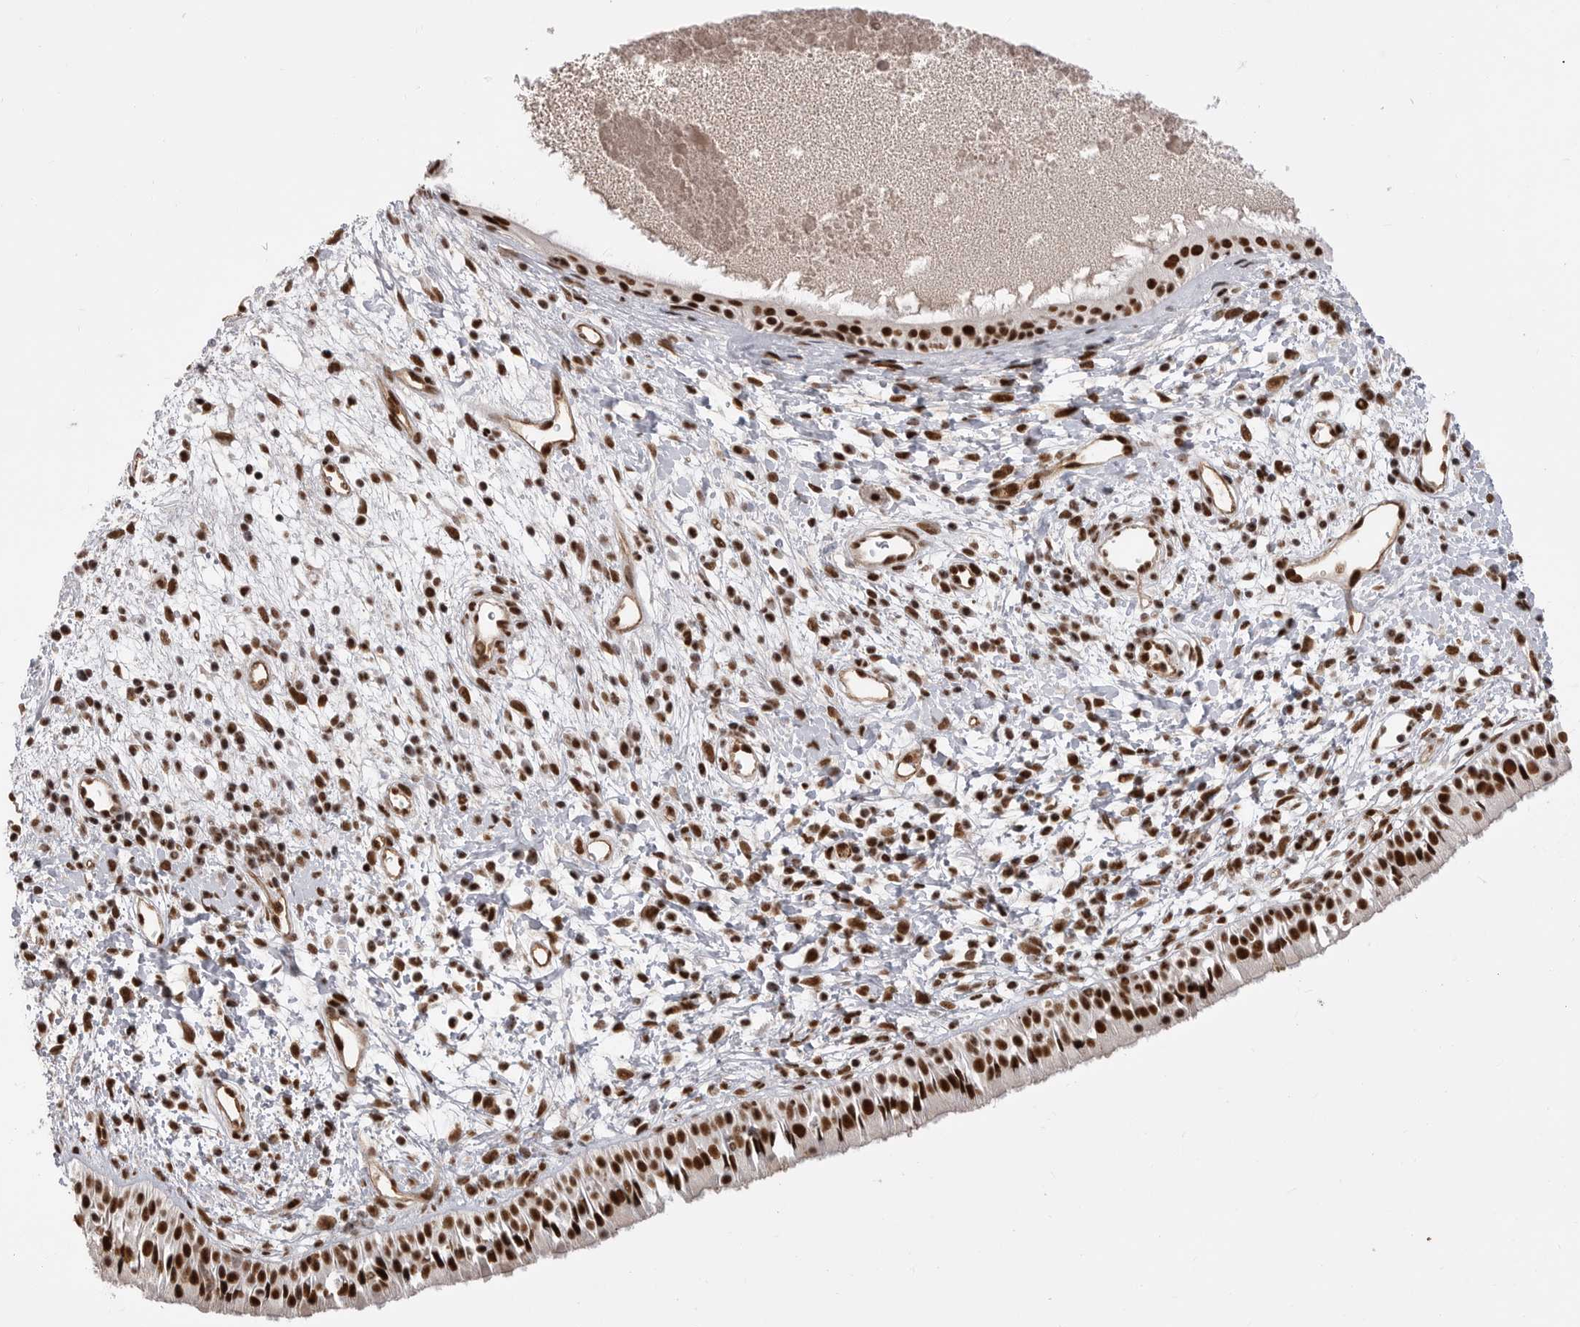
{"staining": {"intensity": "strong", "quantity": ">75%", "location": "nuclear"}, "tissue": "nasopharynx", "cell_type": "Respiratory epithelial cells", "image_type": "normal", "snomed": [{"axis": "morphology", "description": "Normal tissue, NOS"}, {"axis": "topography", "description": "Nasopharynx"}], "caption": "Protein staining of unremarkable nasopharynx demonstrates strong nuclear staining in about >75% of respiratory epithelial cells. The staining is performed using DAB (3,3'-diaminobenzidine) brown chromogen to label protein expression. The nuclei are counter-stained blue using hematoxylin.", "gene": "PPP1R8", "patient": {"sex": "male", "age": 22}}